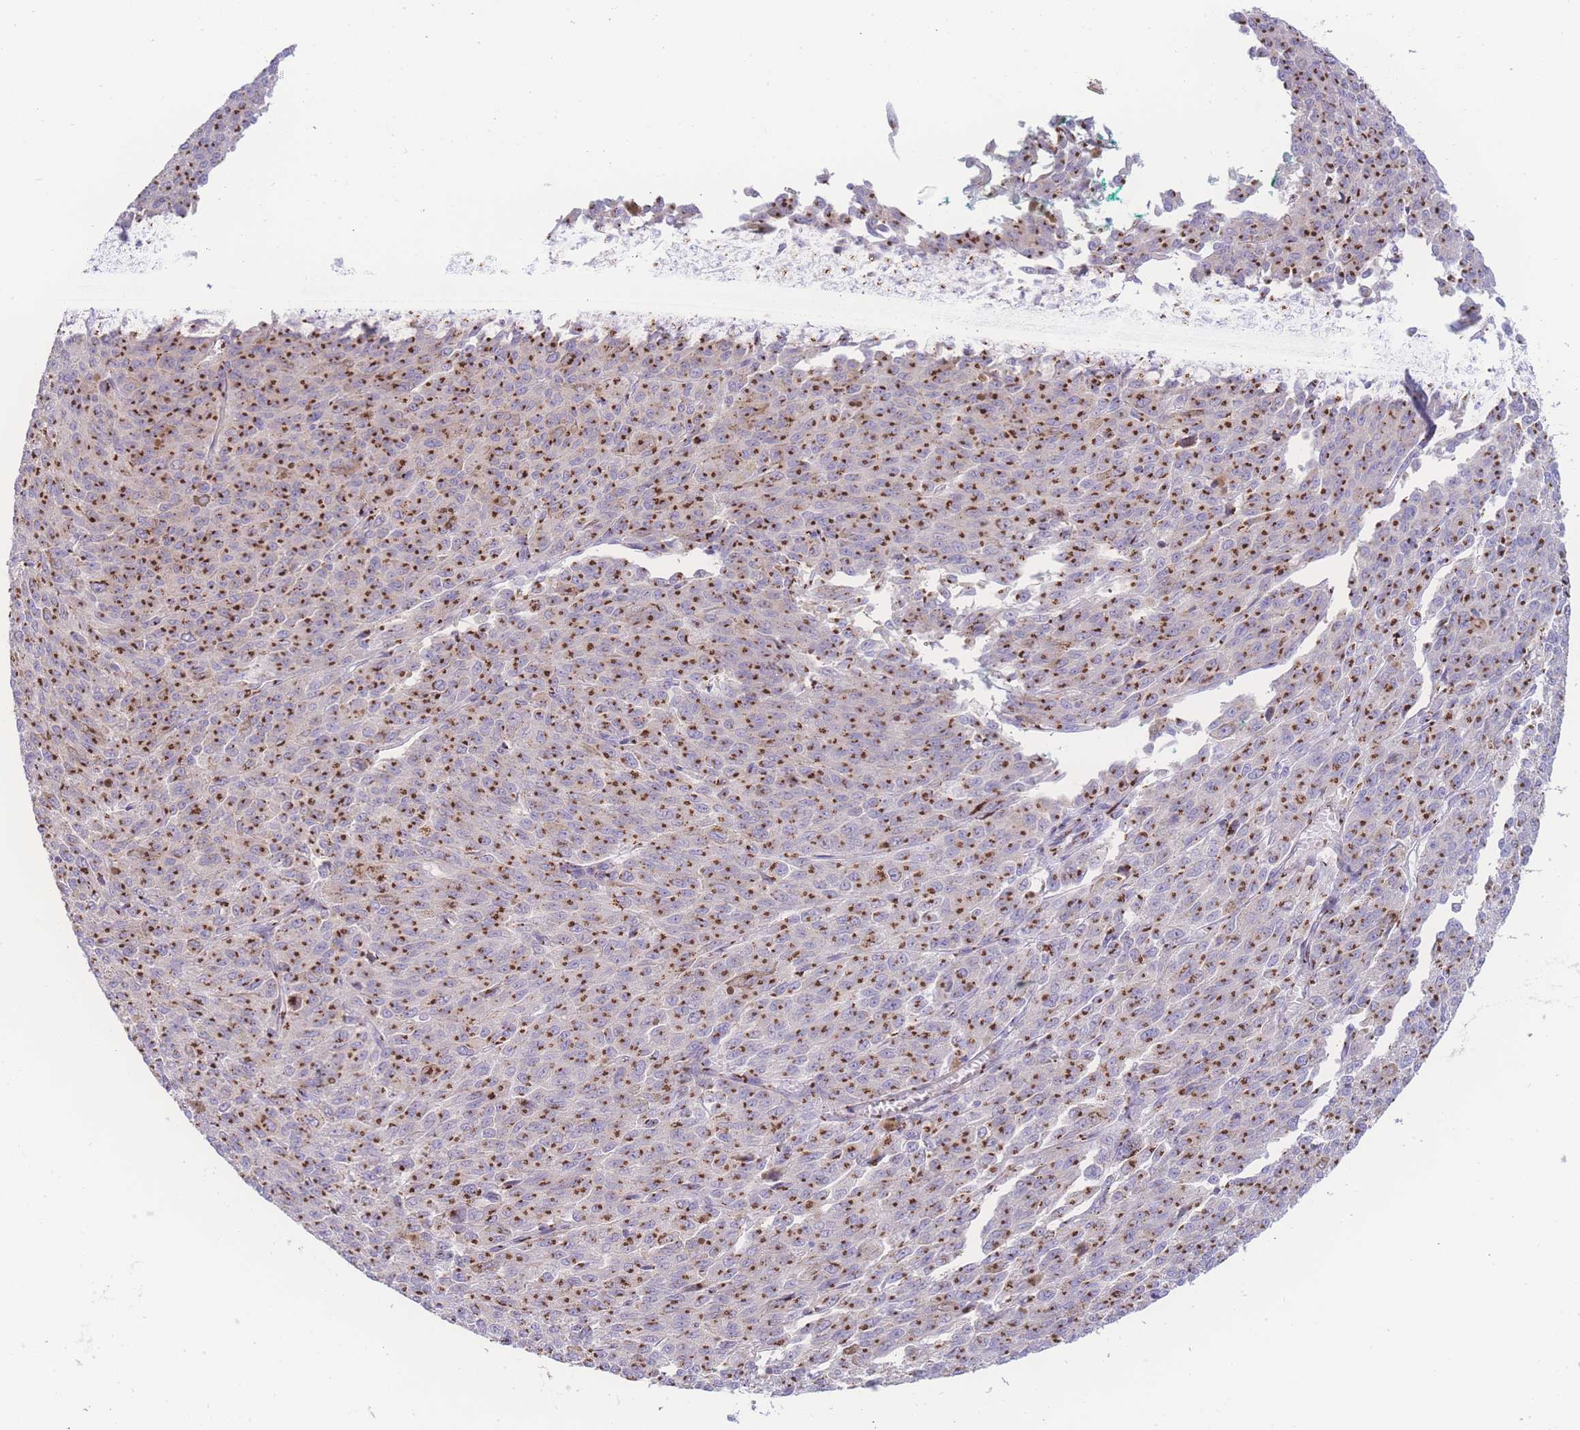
{"staining": {"intensity": "strong", "quantity": ">75%", "location": "cytoplasmic/membranous"}, "tissue": "melanoma", "cell_type": "Tumor cells", "image_type": "cancer", "snomed": [{"axis": "morphology", "description": "Malignant melanoma, NOS"}, {"axis": "topography", "description": "Skin"}], "caption": "IHC micrograph of neoplastic tissue: human melanoma stained using IHC exhibits high levels of strong protein expression localized specifically in the cytoplasmic/membranous of tumor cells, appearing as a cytoplasmic/membranous brown color.", "gene": "GOLM2", "patient": {"sex": "female", "age": 52}}